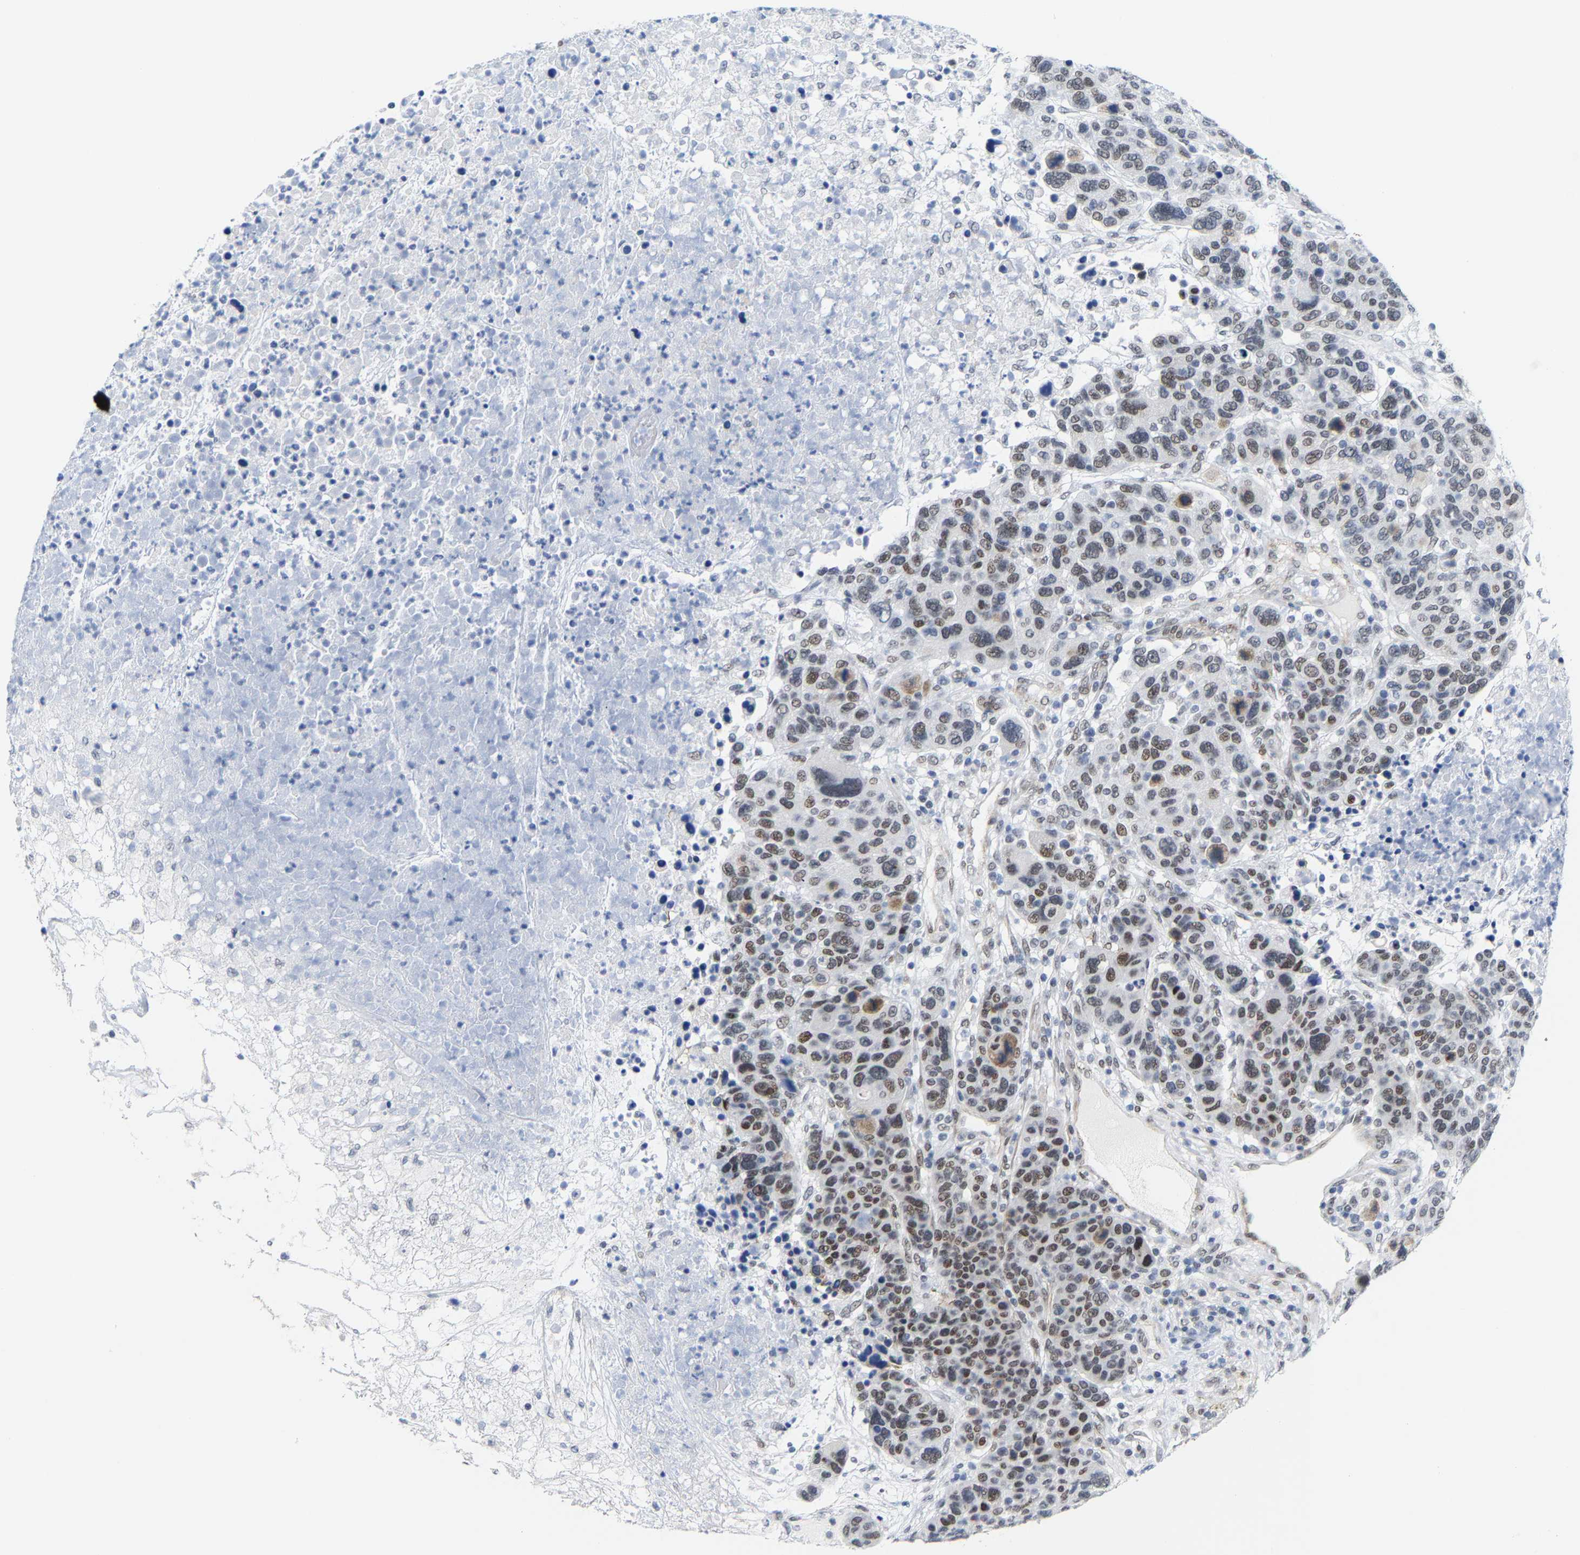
{"staining": {"intensity": "moderate", "quantity": "25%-75%", "location": "nuclear"}, "tissue": "breast cancer", "cell_type": "Tumor cells", "image_type": "cancer", "snomed": [{"axis": "morphology", "description": "Duct carcinoma"}, {"axis": "topography", "description": "Breast"}], "caption": "High-magnification brightfield microscopy of breast cancer (intraductal carcinoma) stained with DAB (brown) and counterstained with hematoxylin (blue). tumor cells exhibit moderate nuclear staining is seen in approximately25%-75% of cells.", "gene": "FAM180A", "patient": {"sex": "female", "age": 37}}